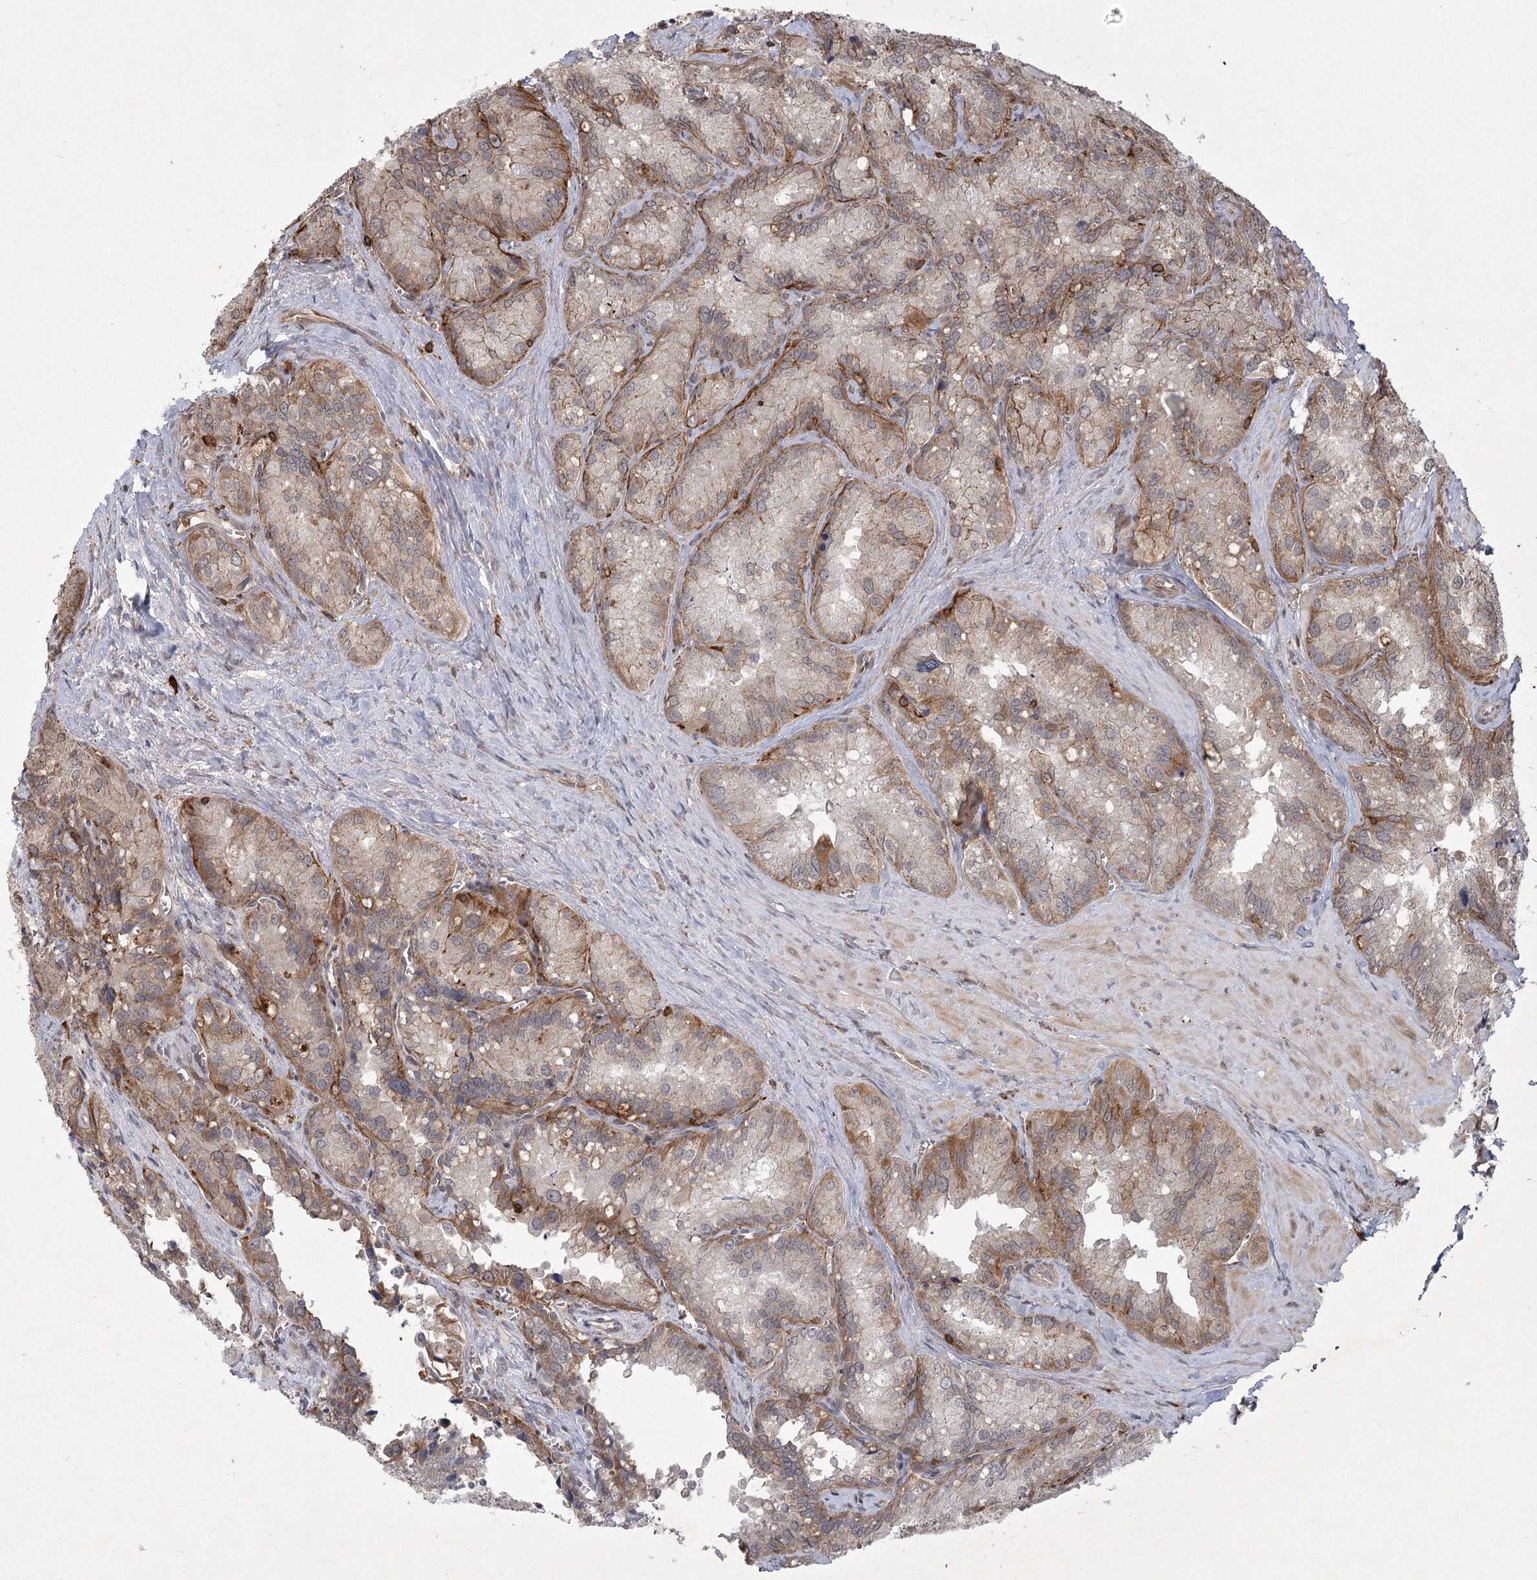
{"staining": {"intensity": "moderate", "quantity": "<25%", "location": "cytoplasmic/membranous"}, "tissue": "seminal vesicle", "cell_type": "Glandular cells", "image_type": "normal", "snomed": [{"axis": "morphology", "description": "Normal tissue, NOS"}, {"axis": "topography", "description": "Seminal veicle"}], "caption": "Human seminal vesicle stained with a protein marker demonstrates moderate staining in glandular cells.", "gene": "MEPE", "patient": {"sex": "male", "age": 62}}